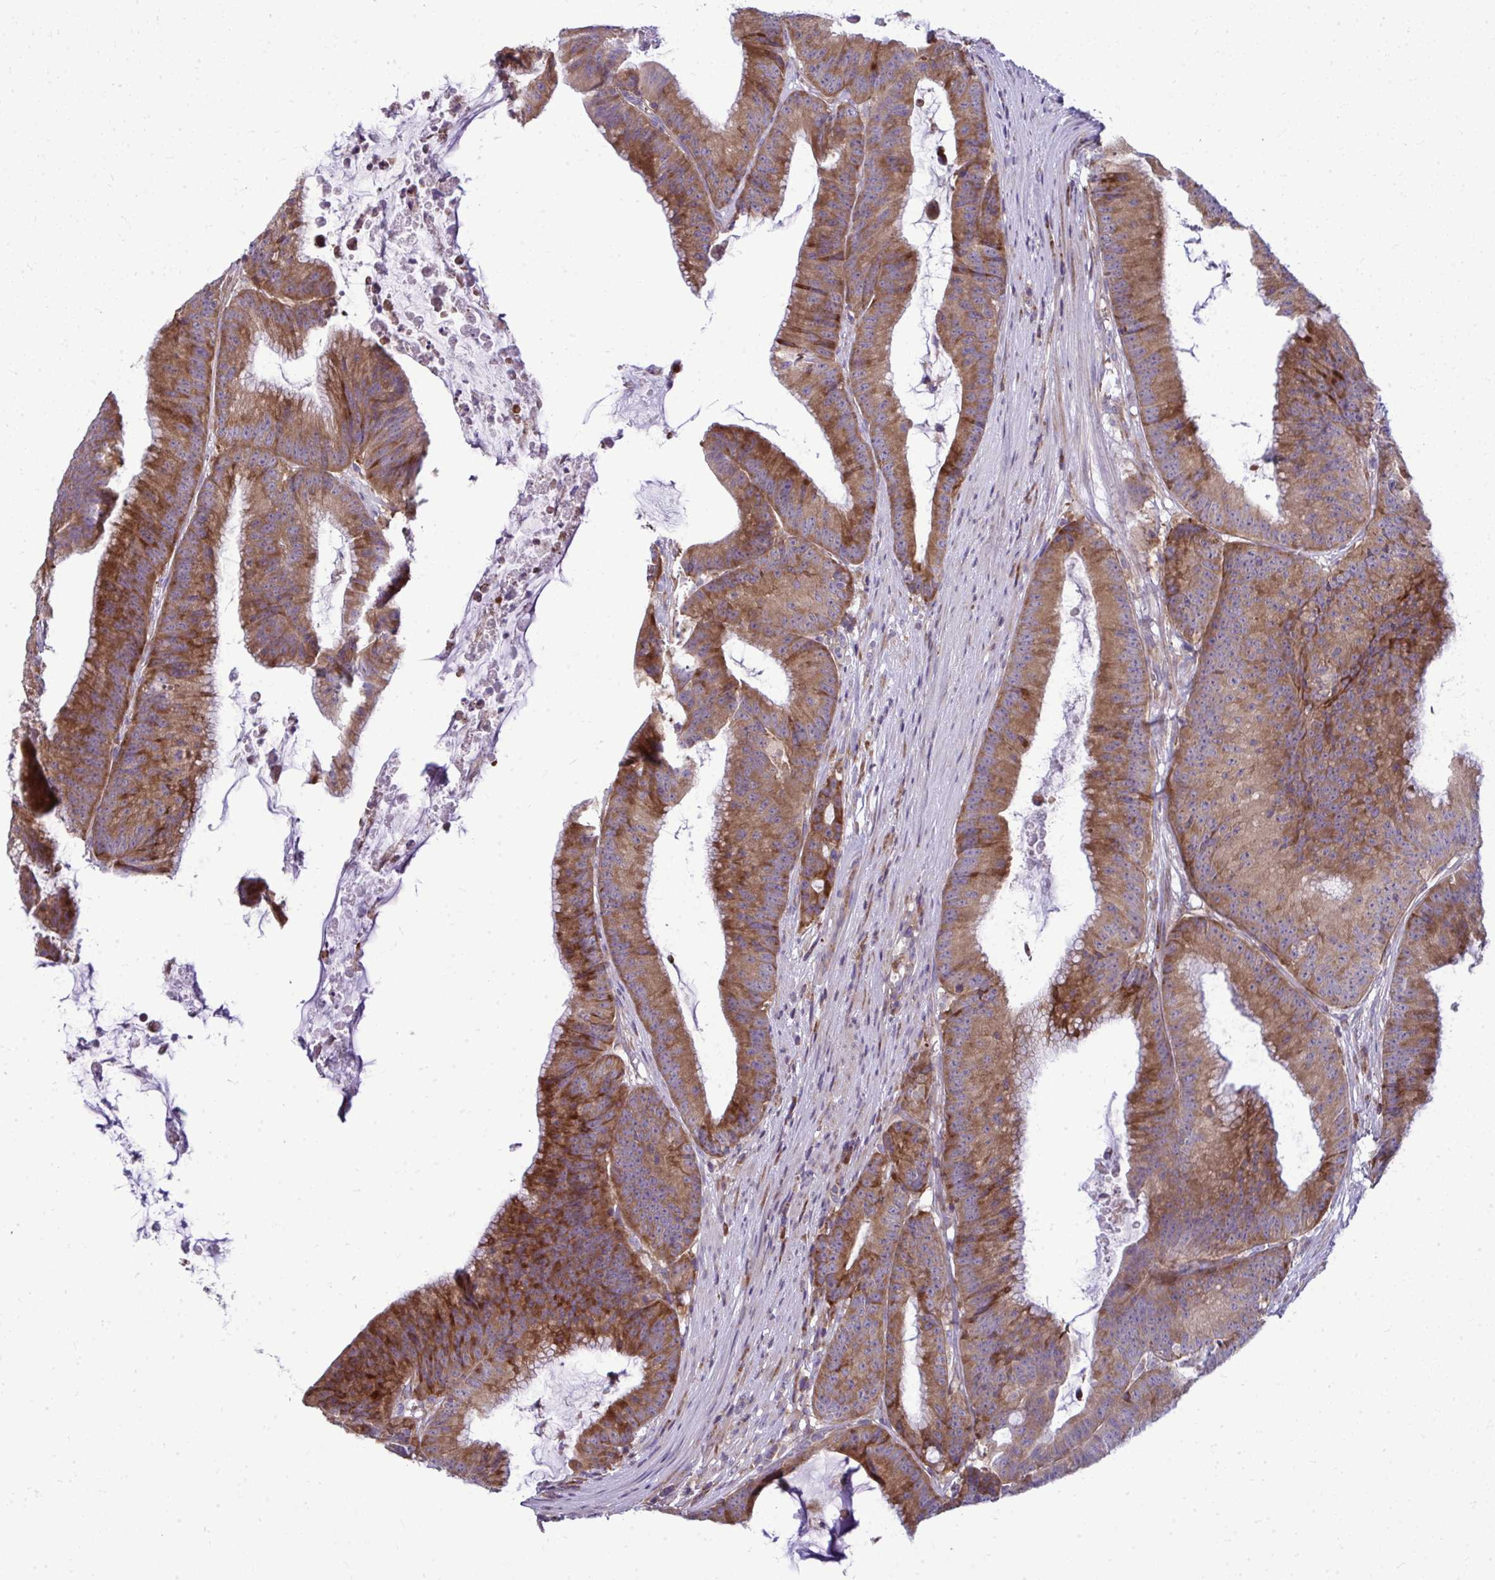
{"staining": {"intensity": "moderate", "quantity": ">75%", "location": "cytoplasmic/membranous"}, "tissue": "colorectal cancer", "cell_type": "Tumor cells", "image_type": "cancer", "snomed": [{"axis": "morphology", "description": "Adenocarcinoma, NOS"}, {"axis": "topography", "description": "Colon"}], "caption": "Protein analysis of colorectal adenocarcinoma tissue exhibits moderate cytoplasmic/membranous staining in about >75% of tumor cells.", "gene": "GFPT2", "patient": {"sex": "female", "age": 78}}